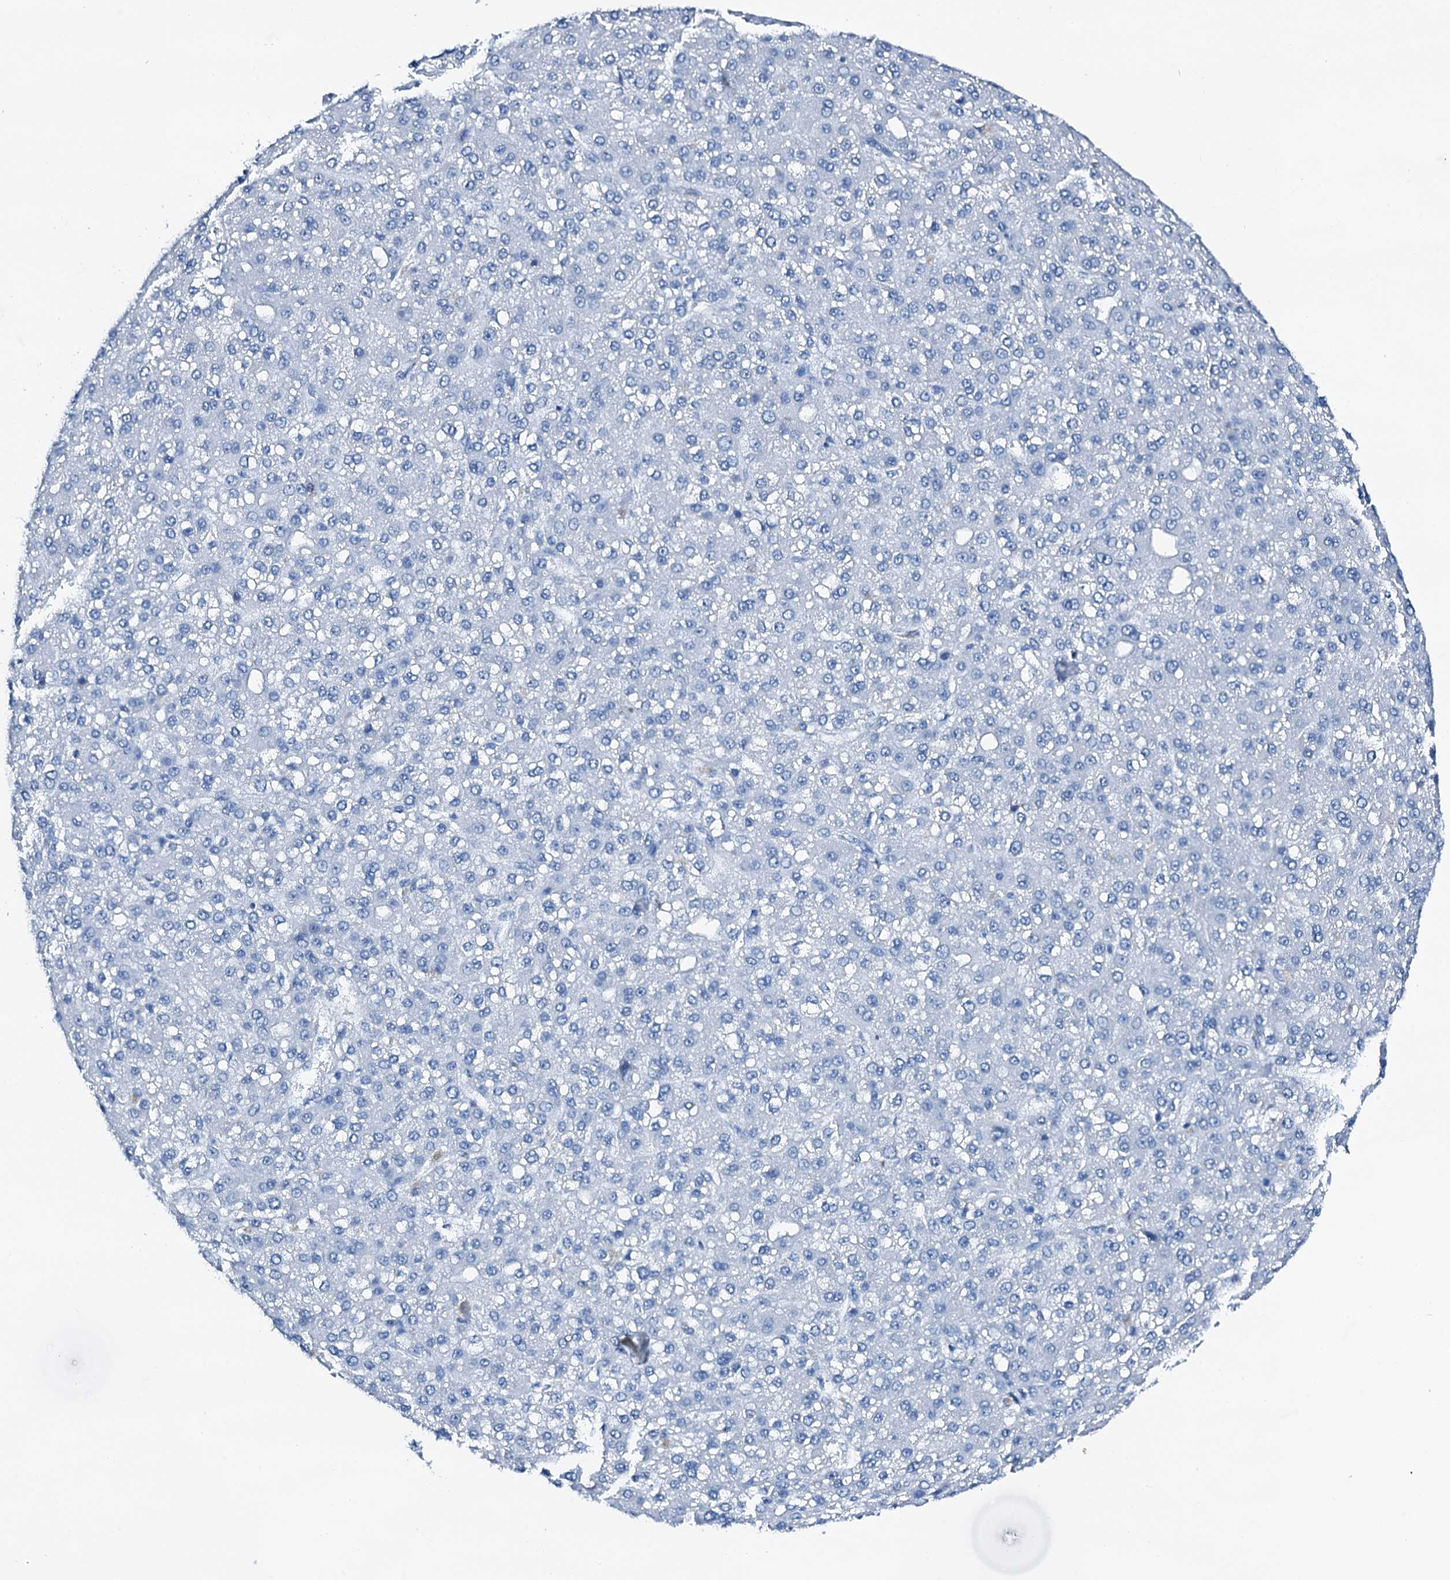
{"staining": {"intensity": "negative", "quantity": "none", "location": "none"}, "tissue": "liver cancer", "cell_type": "Tumor cells", "image_type": "cancer", "snomed": [{"axis": "morphology", "description": "Carcinoma, Hepatocellular, NOS"}, {"axis": "topography", "description": "Liver"}], "caption": "IHC of liver hepatocellular carcinoma demonstrates no expression in tumor cells.", "gene": "PTH", "patient": {"sex": "male", "age": 67}}